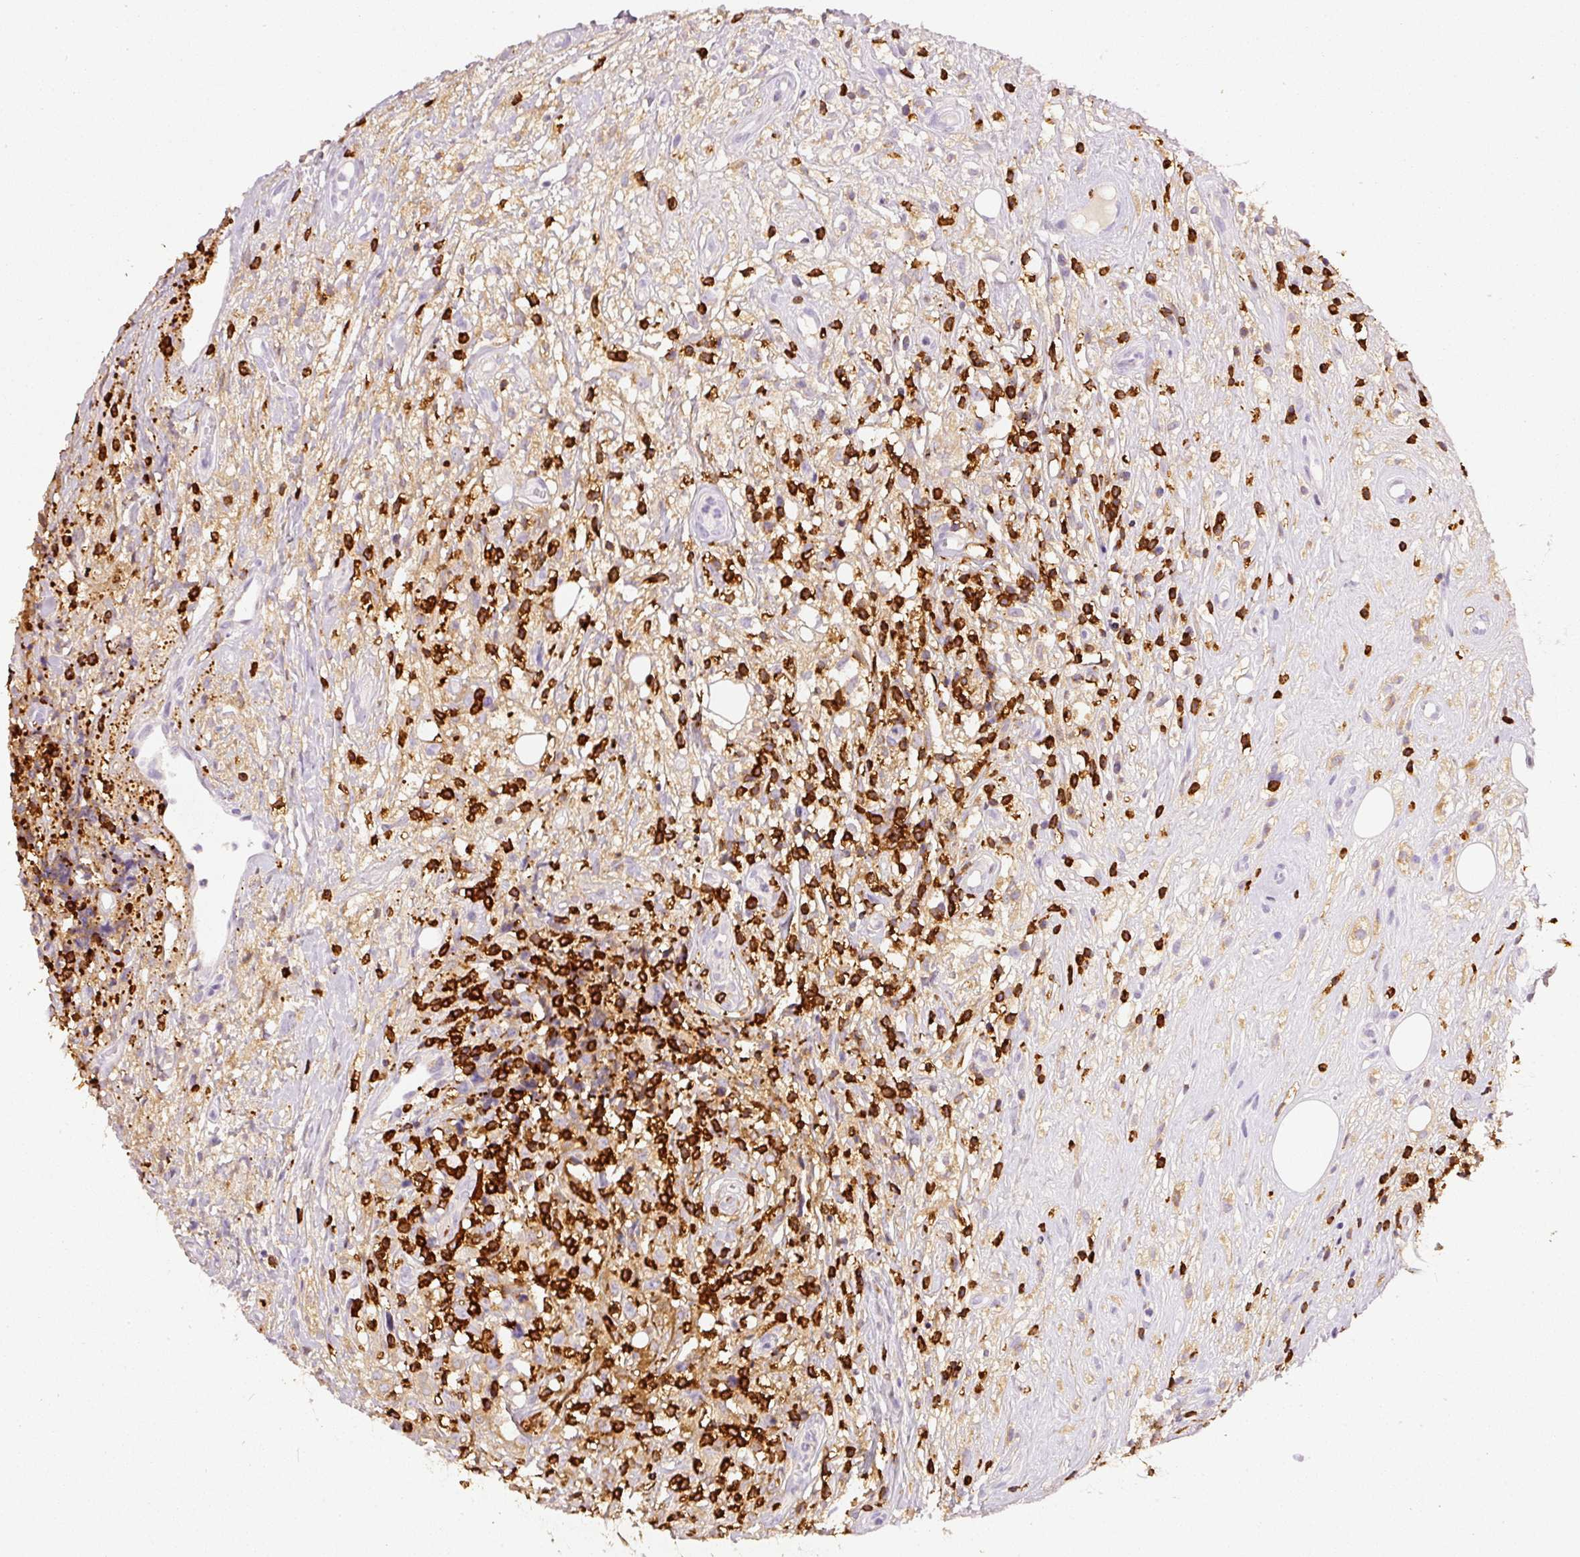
{"staining": {"intensity": "negative", "quantity": "none", "location": "none"}, "tissue": "lymphoma", "cell_type": "Tumor cells", "image_type": "cancer", "snomed": [{"axis": "morphology", "description": "Hodgkin's disease, NOS"}, {"axis": "topography", "description": "No Tissue"}], "caption": "DAB (3,3'-diaminobenzidine) immunohistochemical staining of human Hodgkin's disease shows no significant staining in tumor cells. (DAB (3,3'-diaminobenzidine) immunohistochemistry with hematoxylin counter stain).", "gene": "EVL", "patient": {"sex": "female", "age": 21}}